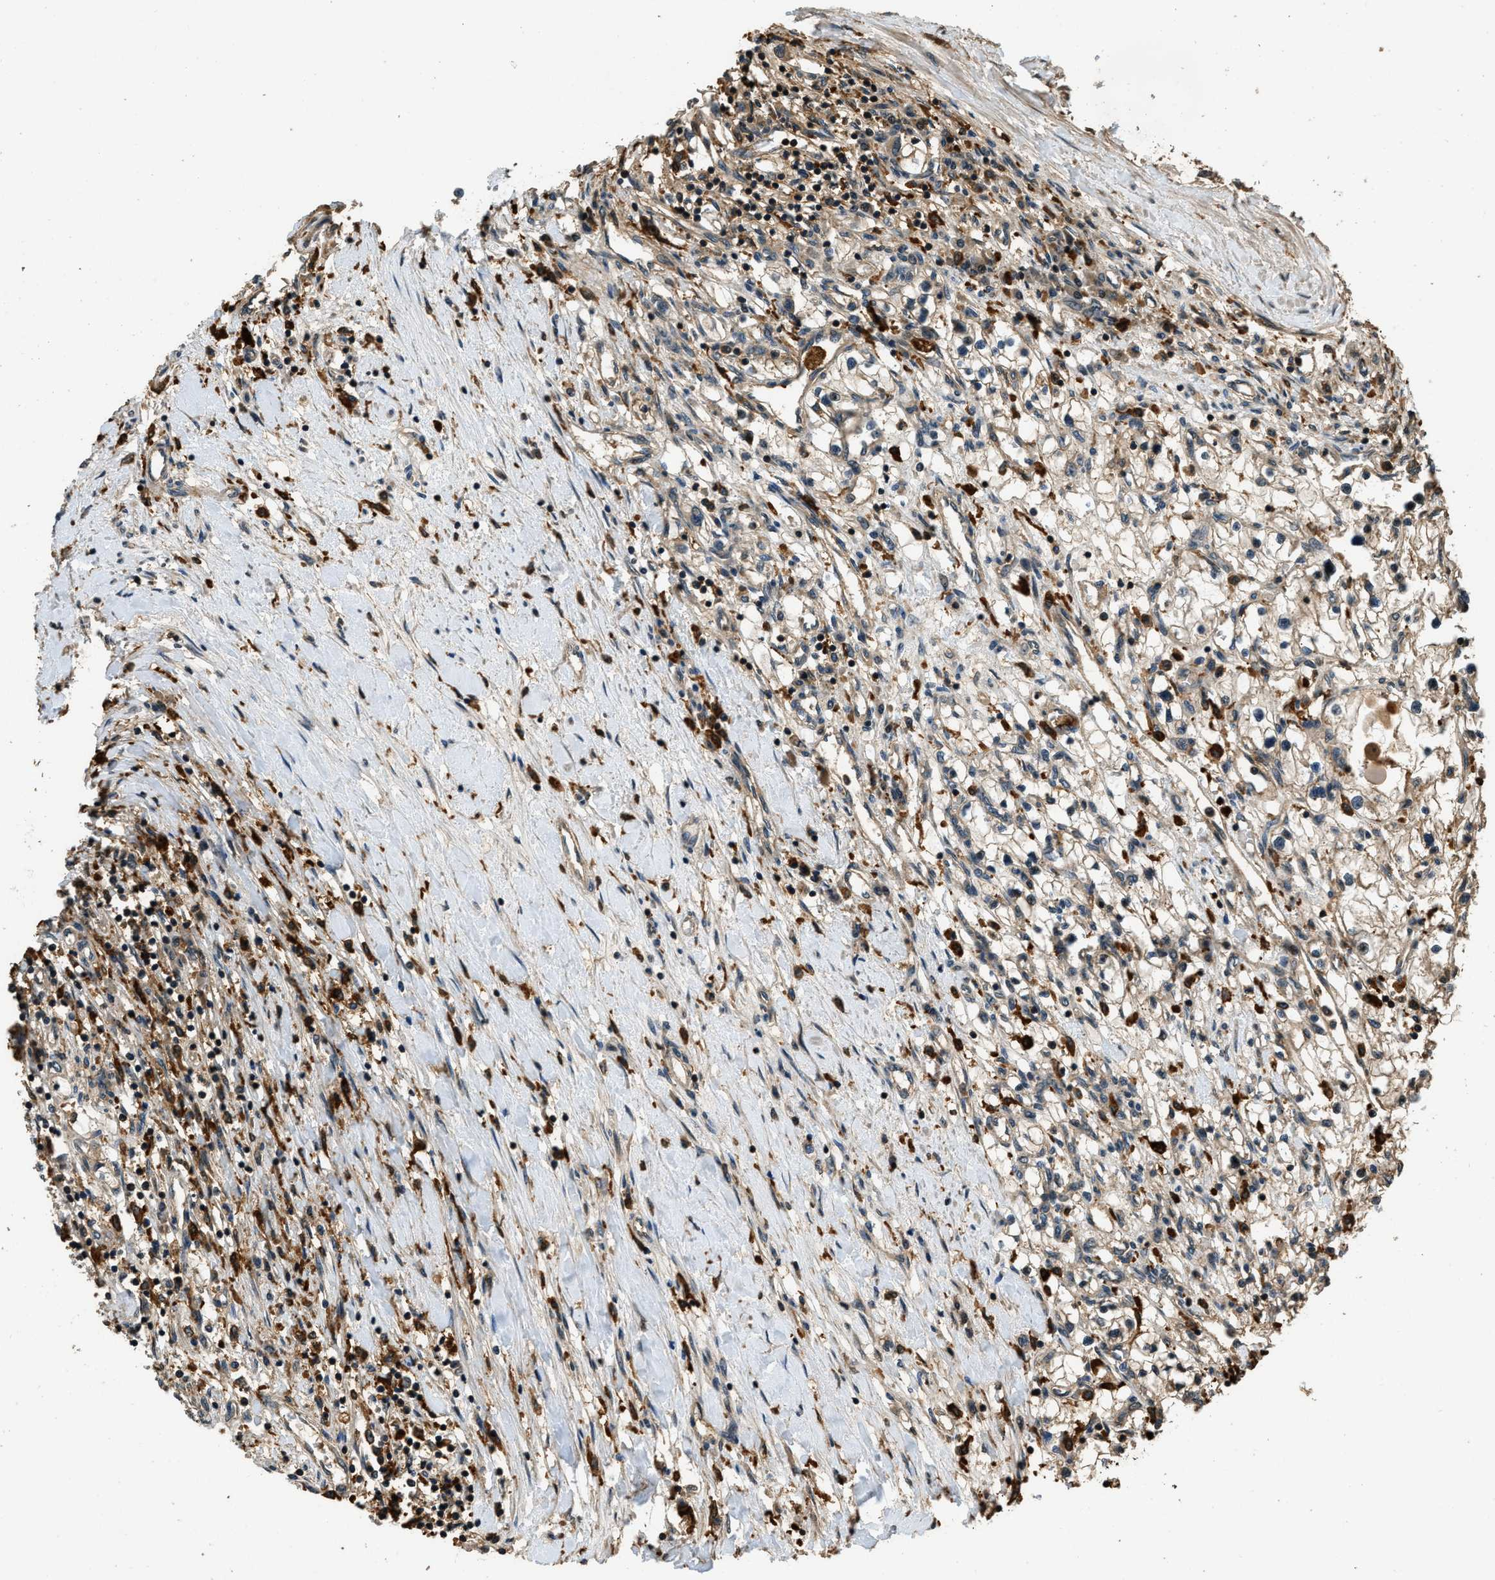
{"staining": {"intensity": "weak", "quantity": "<25%", "location": "cytoplasmic/membranous"}, "tissue": "renal cancer", "cell_type": "Tumor cells", "image_type": "cancer", "snomed": [{"axis": "morphology", "description": "Adenocarcinoma, NOS"}, {"axis": "topography", "description": "Kidney"}], "caption": "Tumor cells are negative for protein expression in human adenocarcinoma (renal).", "gene": "RAP2A", "patient": {"sex": "male", "age": 68}}